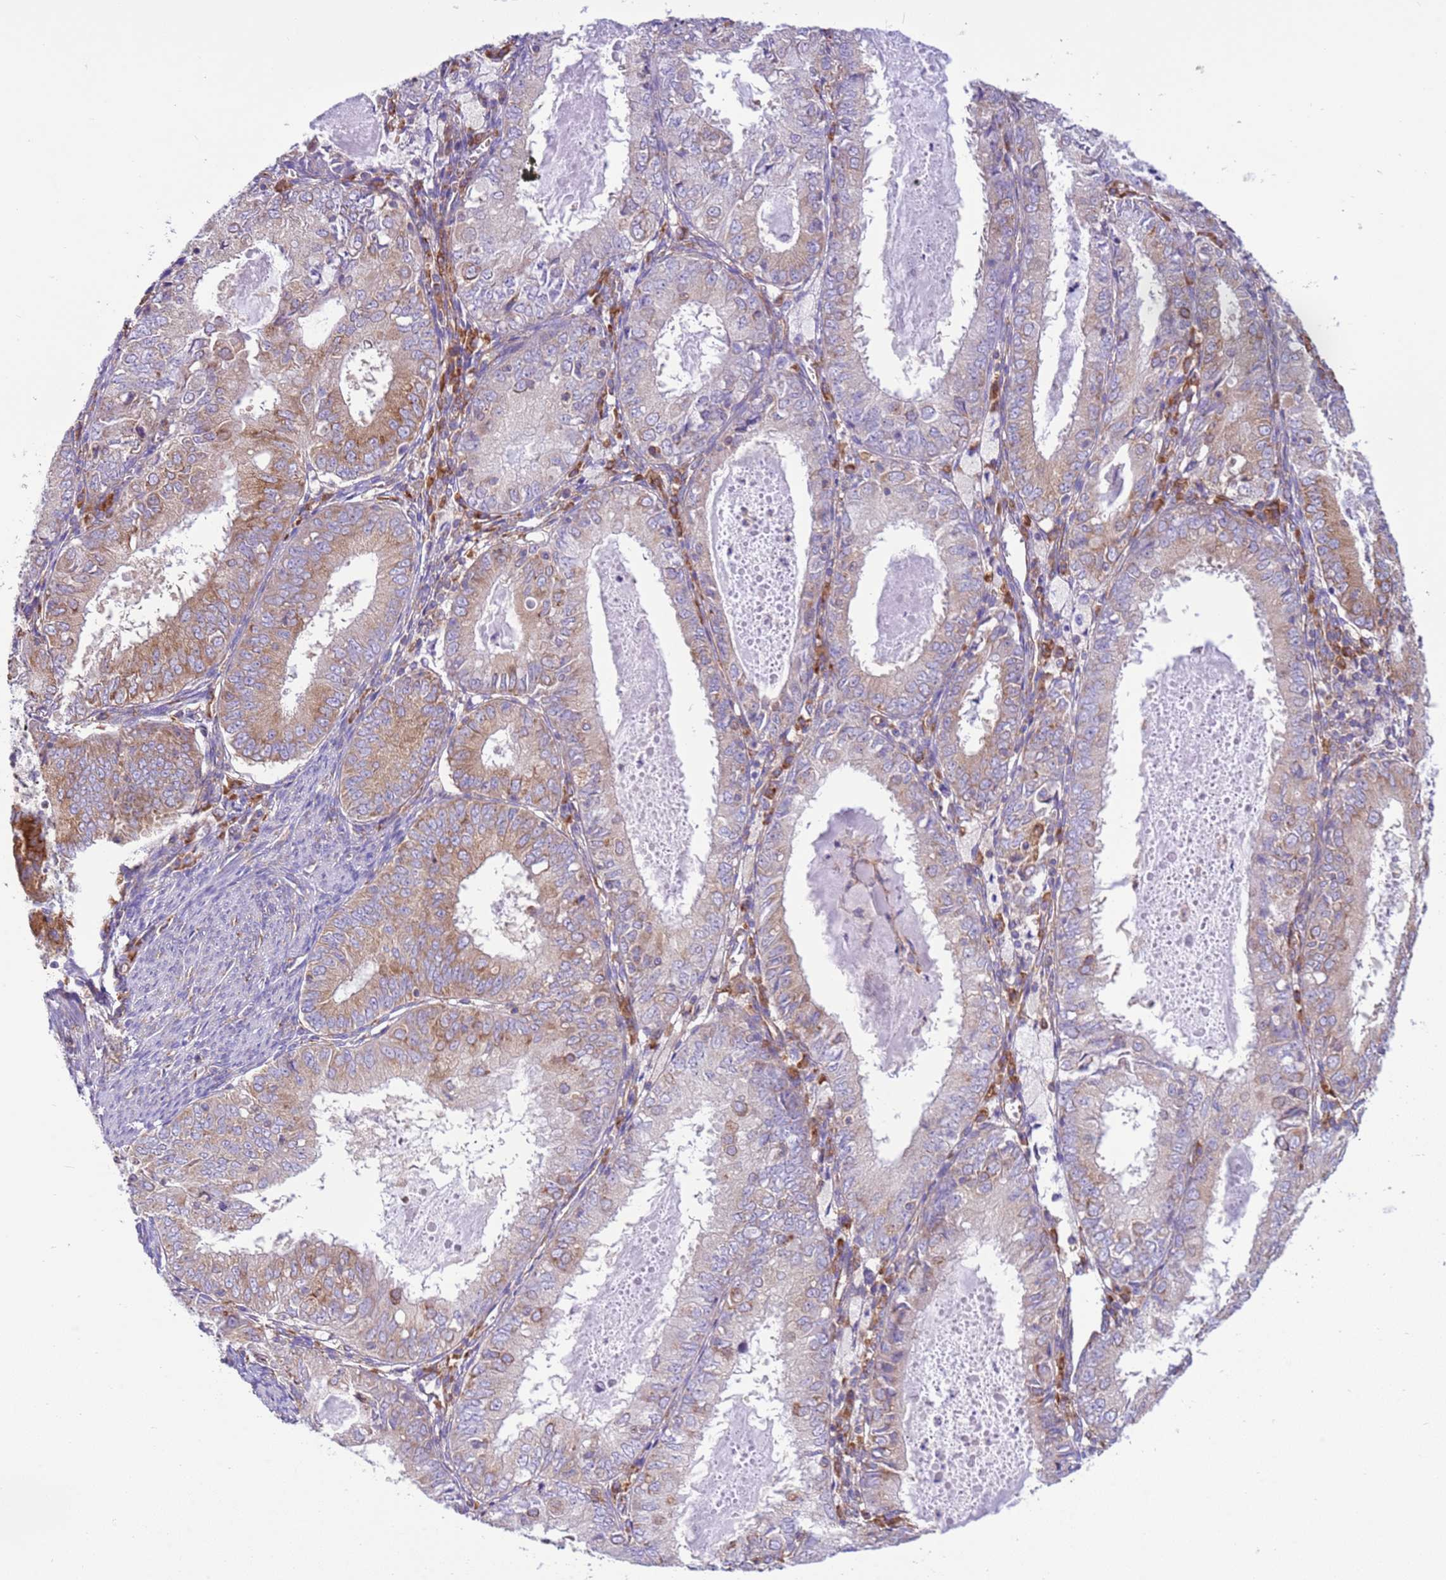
{"staining": {"intensity": "moderate", "quantity": "25%-75%", "location": "cytoplasmic/membranous"}, "tissue": "endometrial cancer", "cell_type": "Tumor cells", "image_type": "cancer", "snomed": [{"axis": "morphology", "description": "Adenocarcinoma, NOS"}, {"axis": "topography", "description": "Endometrium"}], "caption": "DAB (3,3'-diaminobenzidine) immunohistochemical staining of endometrial adenocarcinoma displays moderate cytoplasmic/membranous protein expression in about 25%-75% of tumor cells. The staining was performed using DAB (3,3'-diaminobenzidine), with brown indicating positive protein expression. Nuclei are stained blue with hematoxylin.", "gene": "VARS1", "patient": {"sex": "female", "age": 57}}